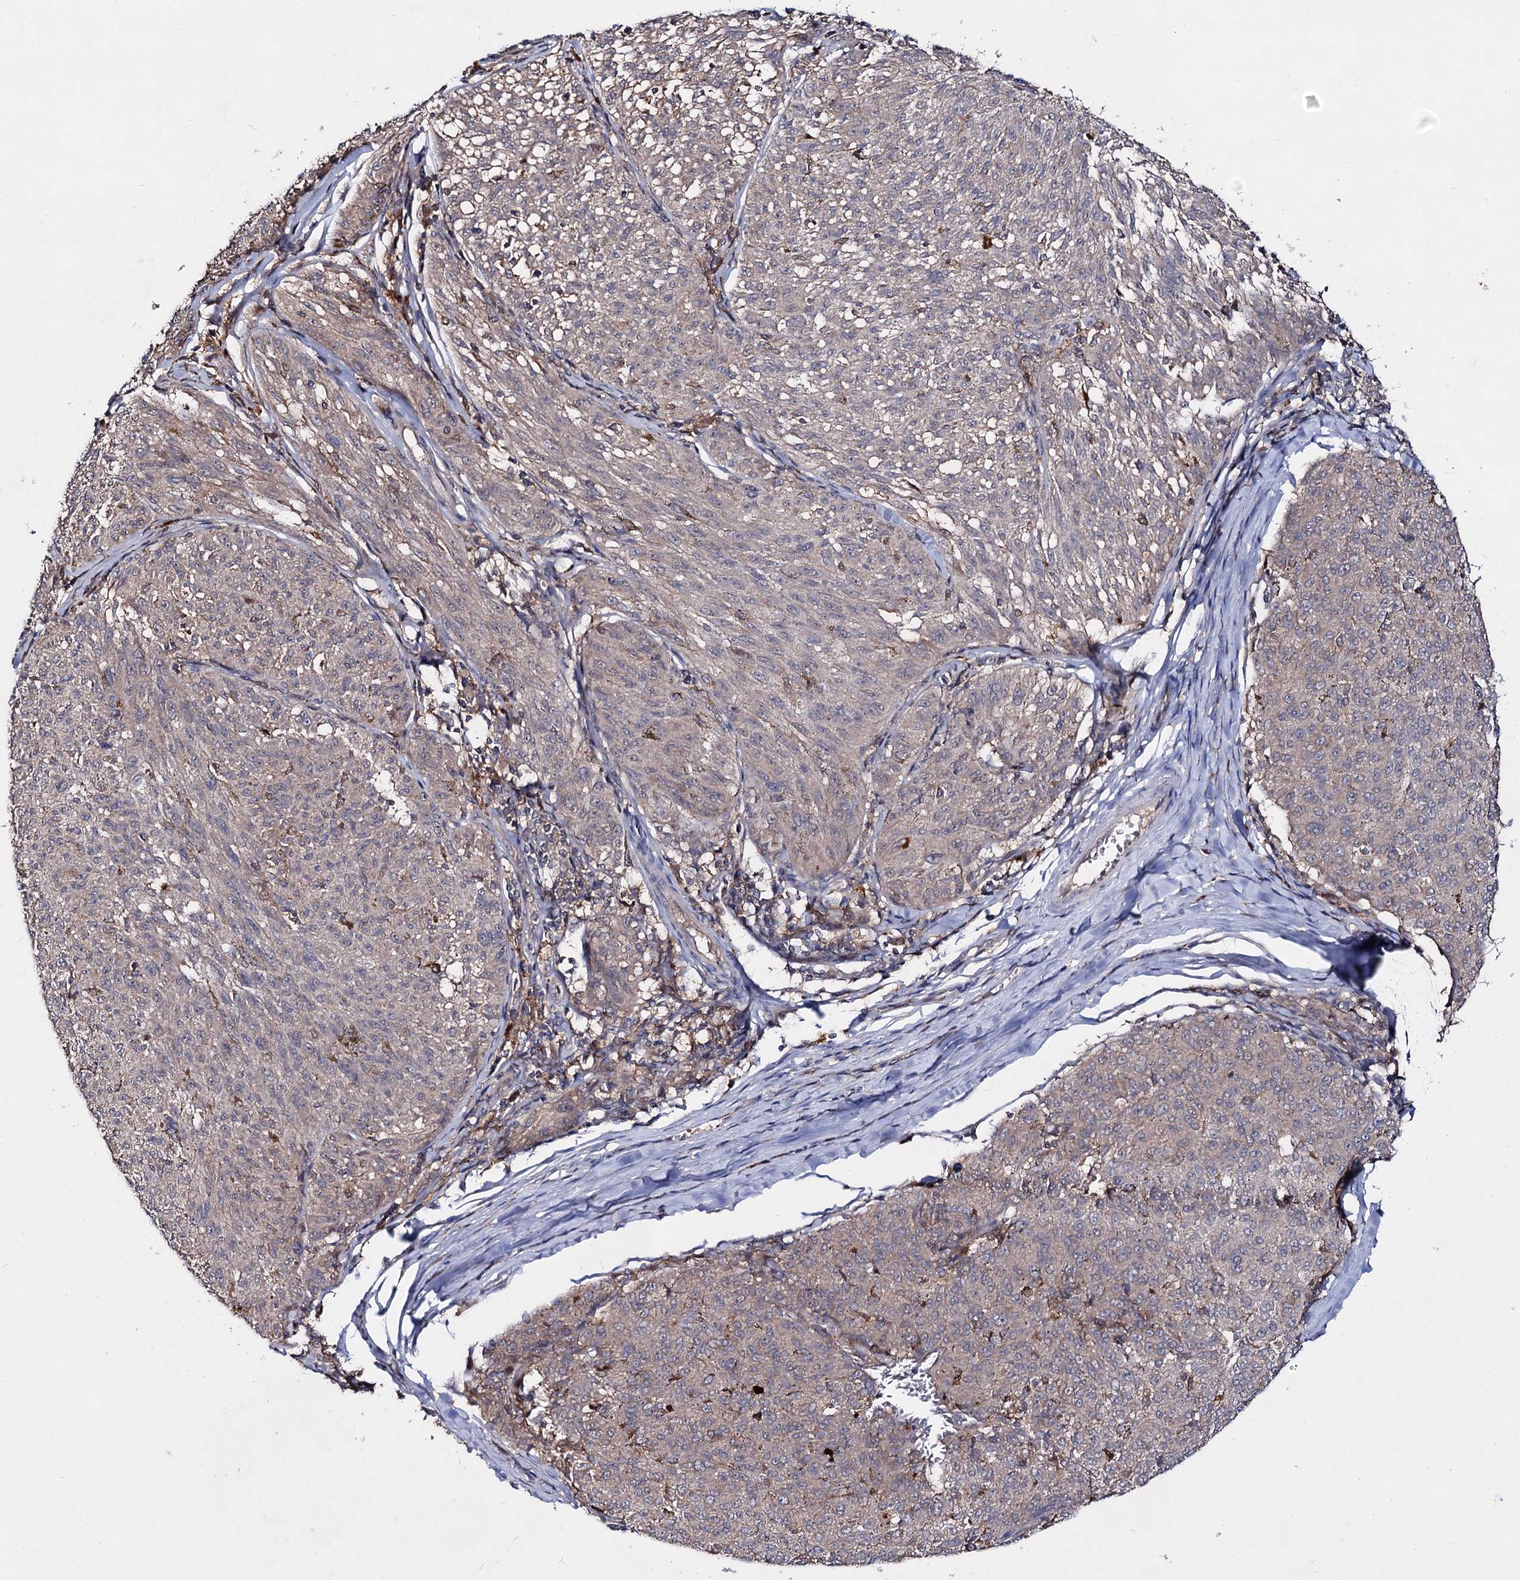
{"staining": {"intensity": "negative", "quantity": "none", "location": "none"}, "tissue": "melanoma", "cell_type": "Tumor cells", "image_type": "cancer", "snomed": [{"axis": "morphology", "description": "Malignant melanoma, NOS"}, {"axis": "topography", "description": "Skin"}], "caption": "Immunohistochemistry (IHC) histopathology image of malignant melanoma stained for a protein (brown), which displays no expression in tumor cells.", "gene": "ACTR6", "patient": {"sex": "female", "age": 72}}